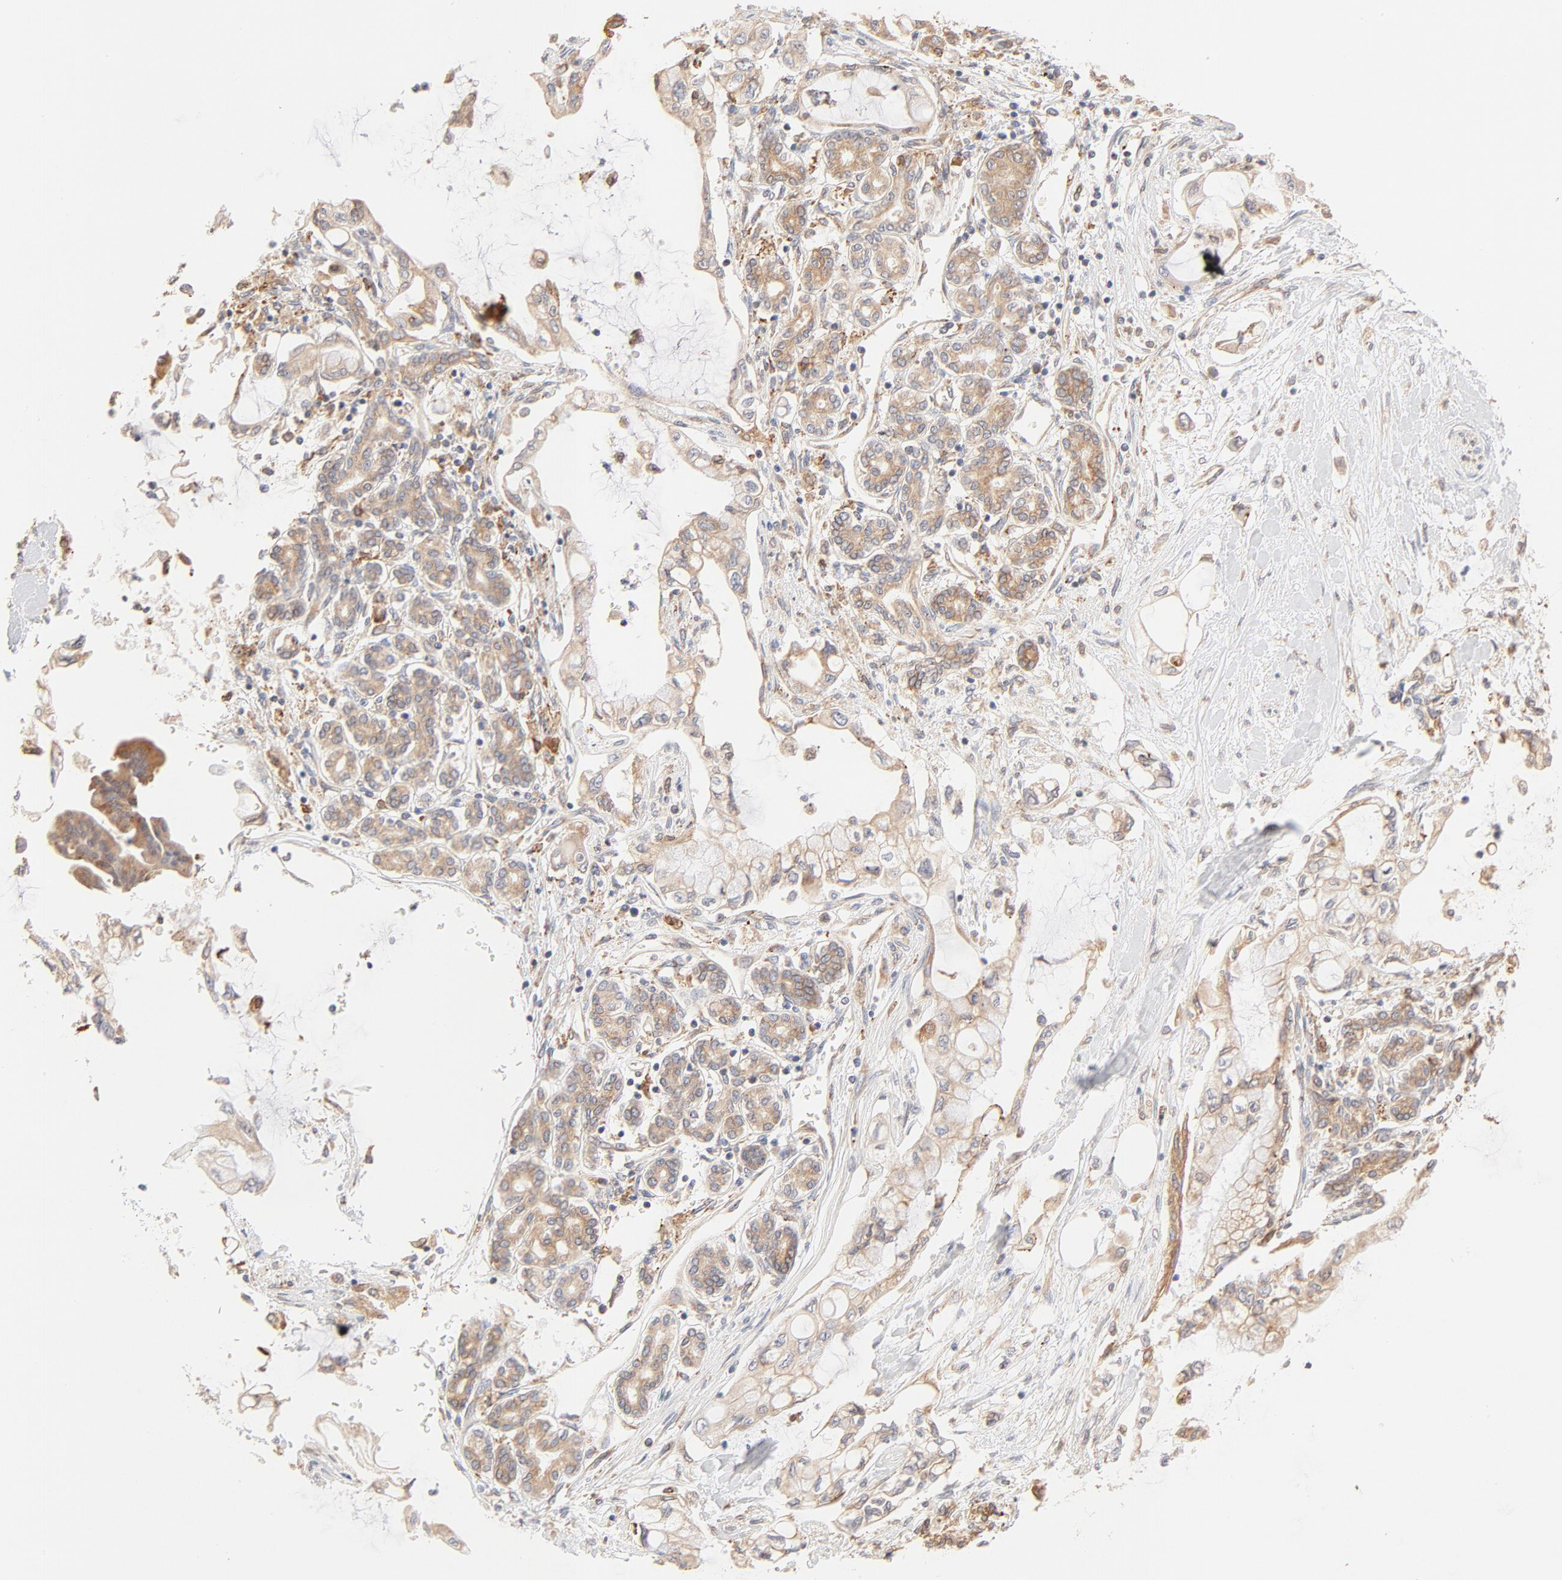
{"staining": {"intensity": "weak", "quantity": ">75%", "location": "cytoplasmic/membranous"}, "tissue": "pancreatic cancer", "cell_type": "Tumor cells", "image_type": "cancer", "snomed": [{"axis": "morphology", "description": "Adenocarcinoma, NOS"}, {"axis": "topography", "description": "Pancreas"}], "caption": "Immunohistochemical staining of human pancreatic adenocarcinoma reveals weak cytoplasmic/membranous protein positivity in approximately >75% of tumor cells.", "gene": "PARP12", "patient": {"sex": "female", "age": 70}}